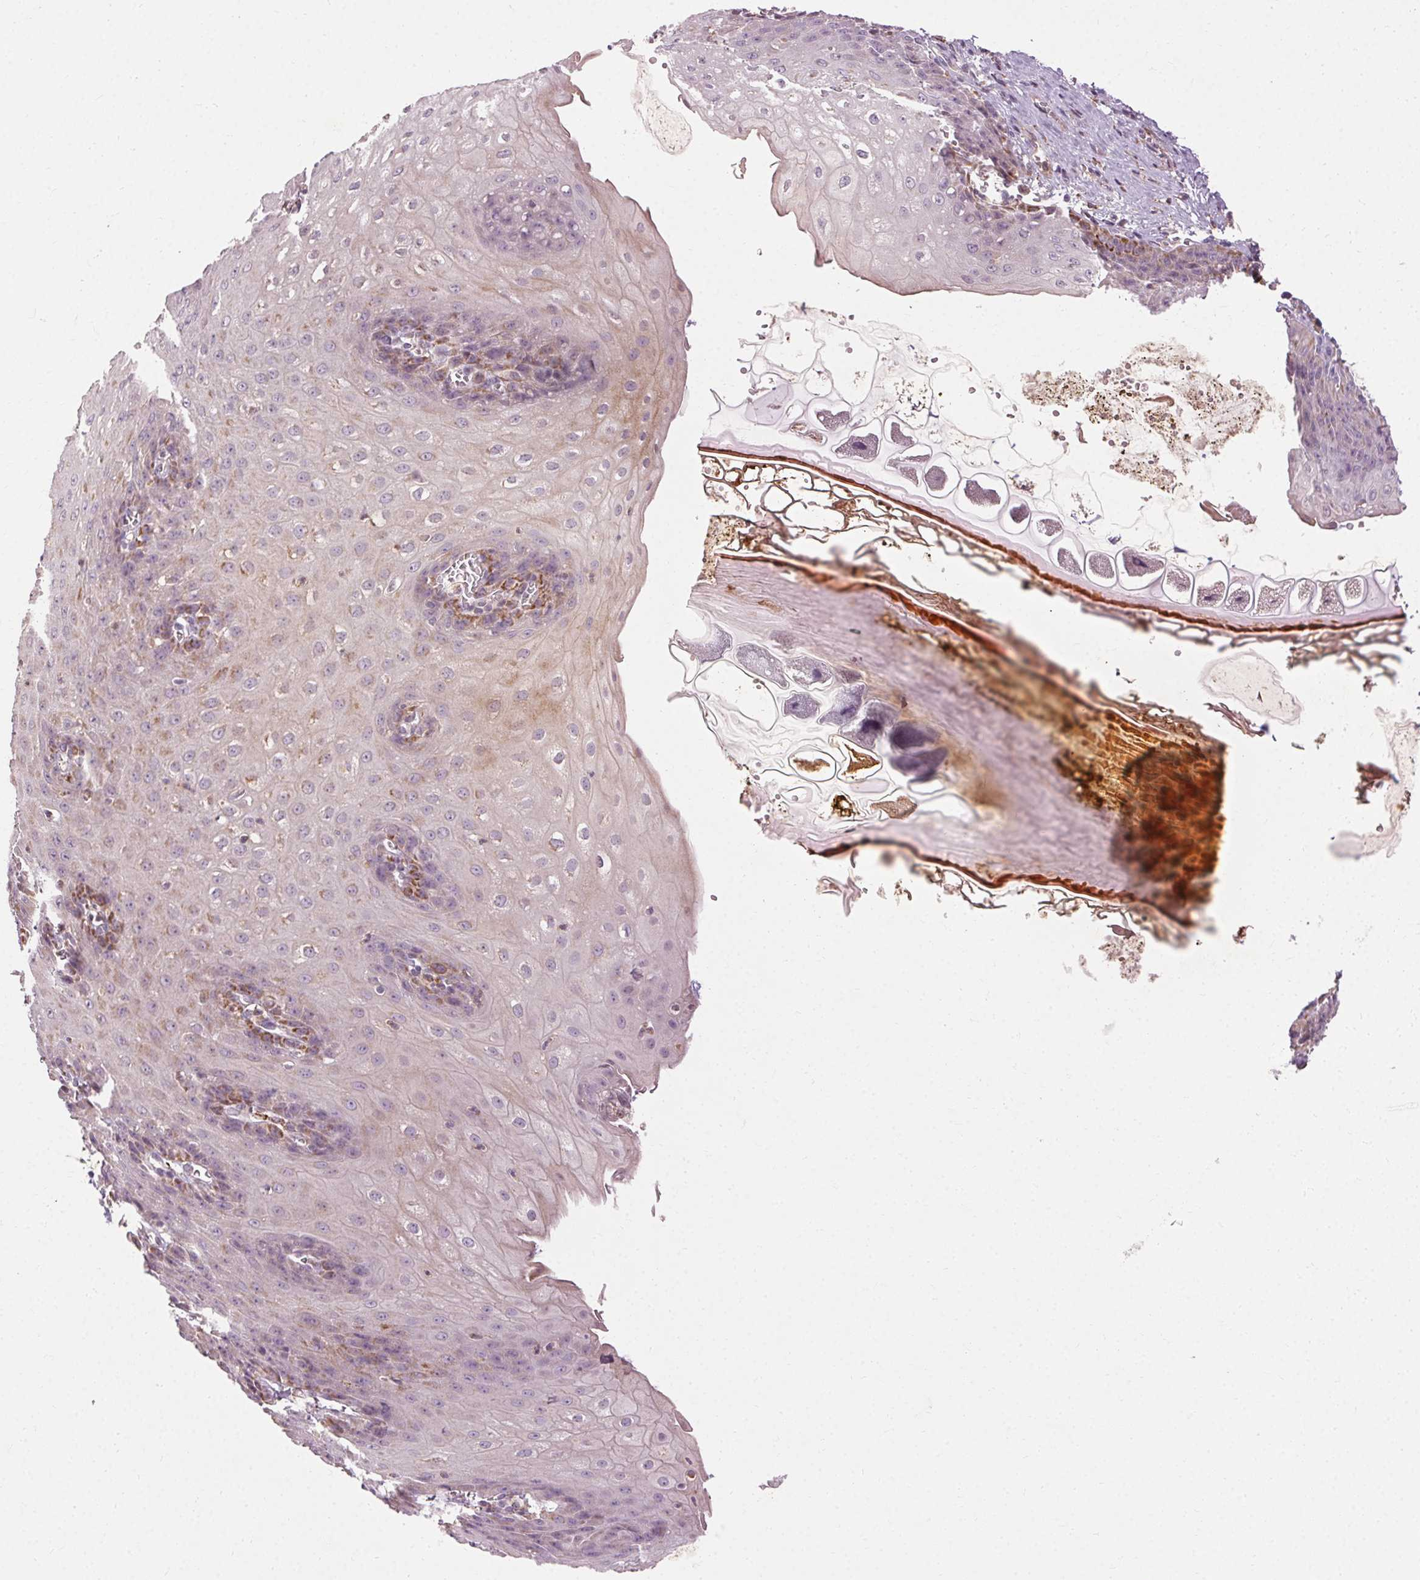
{"staining": {"intensity": "moderate", "quantity": "<25%", "location": "cytoplasmic/membranous"}, "tissue": "esophagus", "cell_type": "Squamous epithelial cells", "image_type": "normal", "snomed": [{"axis": "morphology", "description": "Normal tissue, NOS"}, {"axis": "topography", "description": "Esophagus"}], "caption": "Esophagus stained with immunohistochemistry (IHC) reveals moderate cytoplasmic/membranous expression in about <25% of squamous epithelial cells.", "gene": "REP15", "patient": {"sex": "male", "age": 71}}